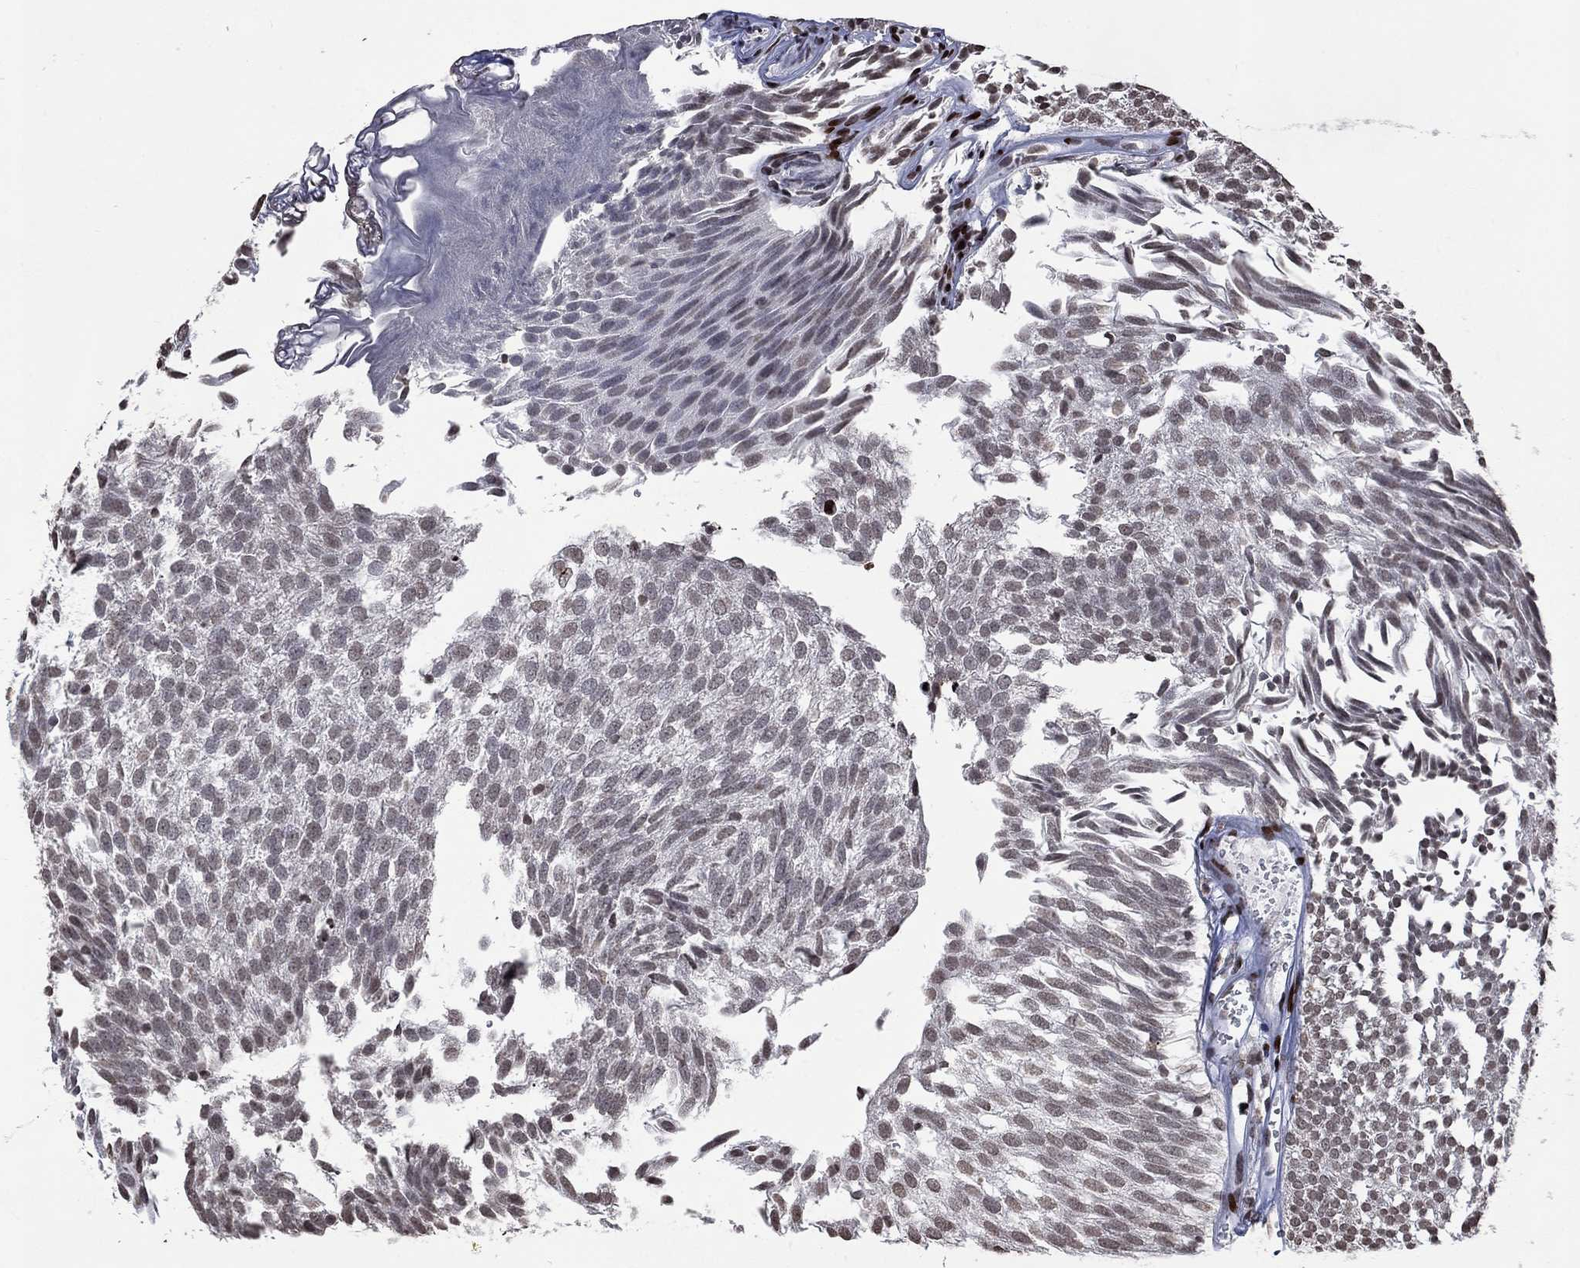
{"staining": {"intensity": "negative", "quantity": "none", "location": "none"}, "tissue": "urothelial cancer", "cell_type": "Tumor cells", "image_type": "cancer", "snomed": [{"axis": "morphology", "description": "Urothelial carcinoma, Low grade"}, {"axis": "topography", "description": "Urinary bladder"}], "caption": "Immunohistochemical staining of urothelial cancer shows no significant staining in tumor cells. (Brightfield microscopy of DAB (3,3'-diaminobenzidine) immunohistochemistry at high magnification).", "gene": "SRSF3", "patient": {"sex": "male", "age": 52}}